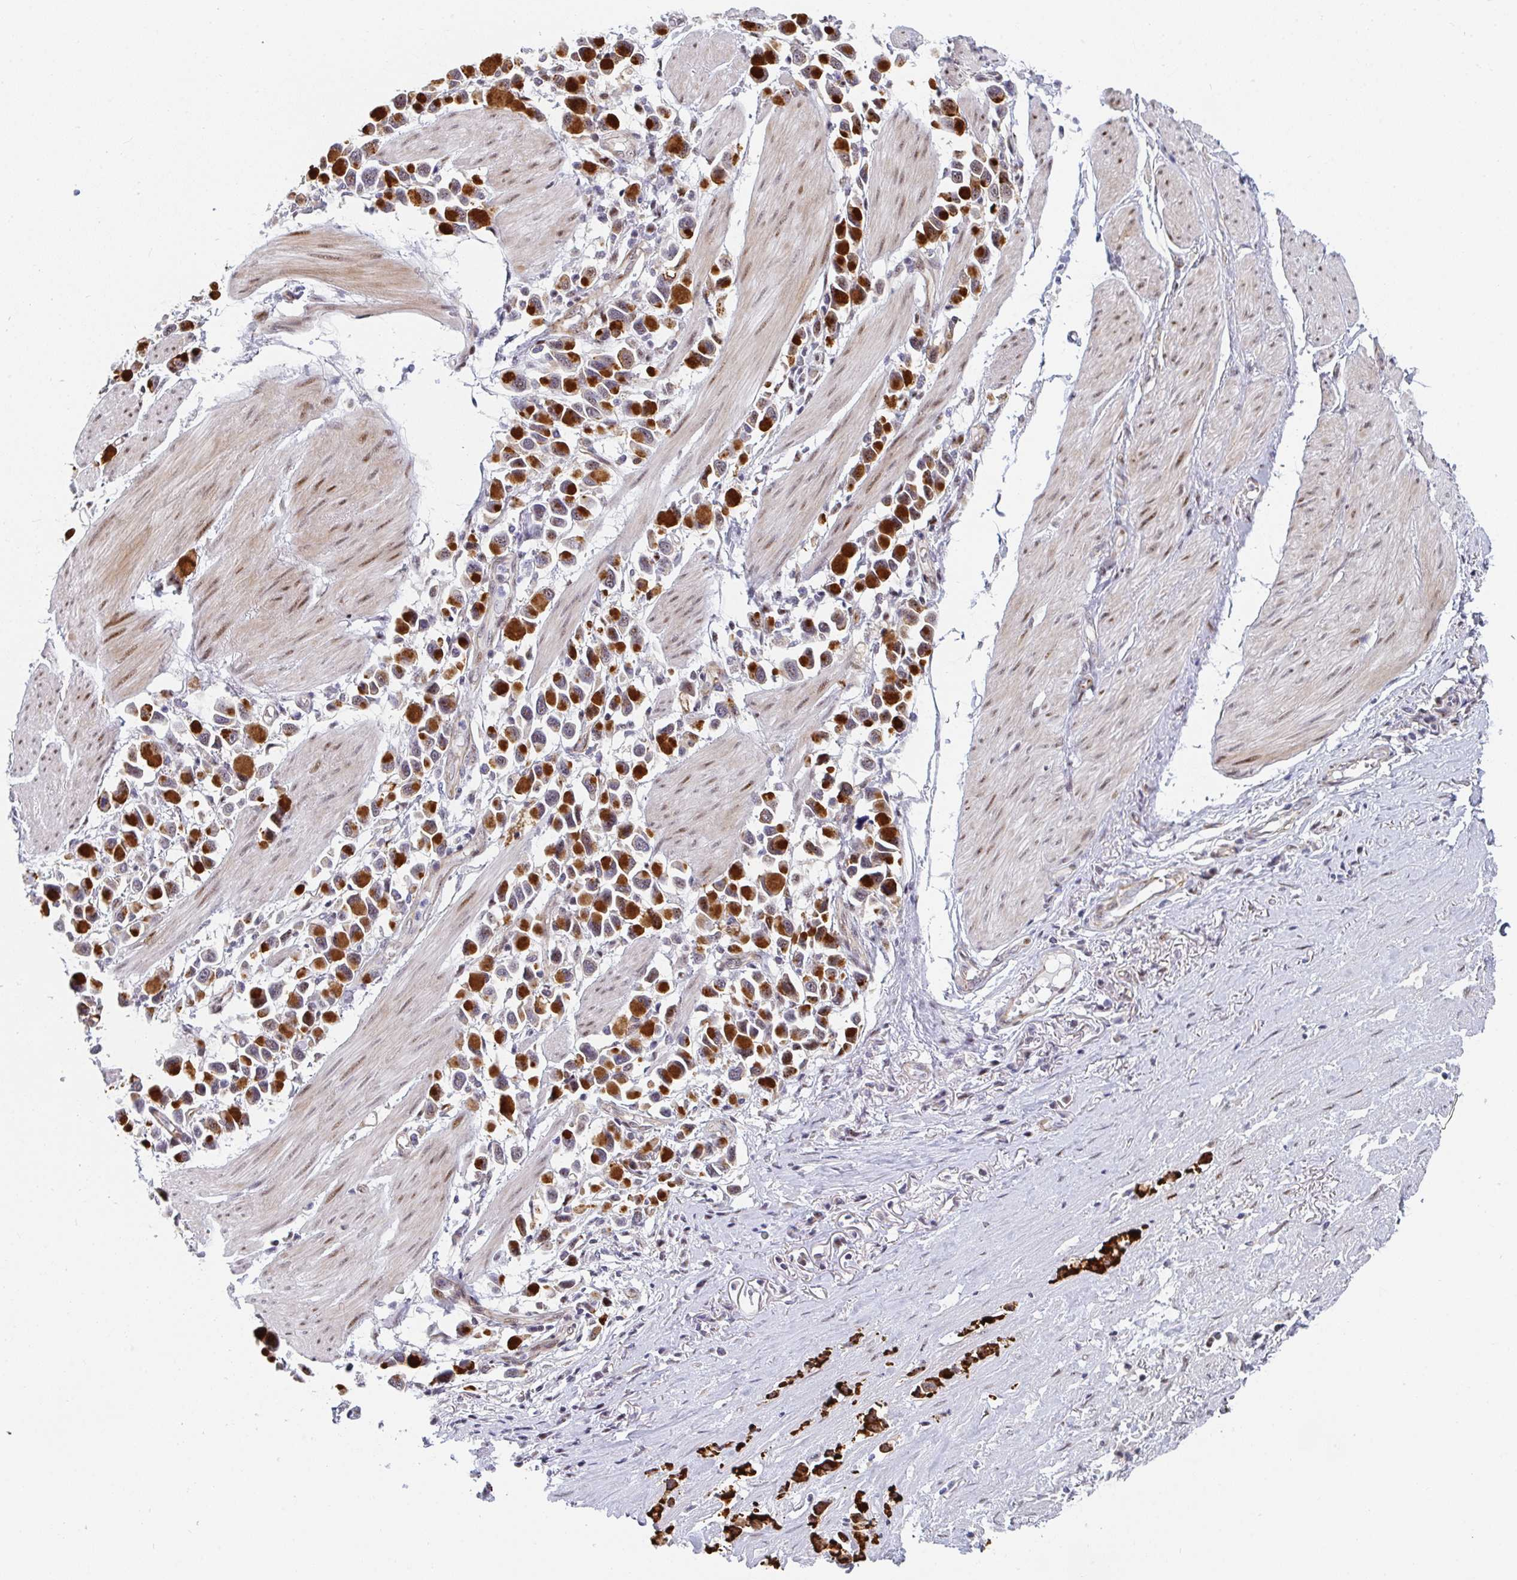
{"staining": {"intensity": "strong", "quantity": ">75%", "location": "cytoplasmic/membranous"}, "tissue": "stomach cancer", "cell_type": "Tumor cells", "image_type": "cancer", "snomed": [{"axis": "morphology", "description": "Adenocarcinoma, NOS"}, {"axis": "topography", "description": "Stomach"}], "caption": "Immunohistochemical staining of stomach cancer reveals strong cytoplasmic/membranous protein expression in about >75% of tumor cells.", "gene": "ZIC3", "patient": {"sex": "female", "age": 81}}